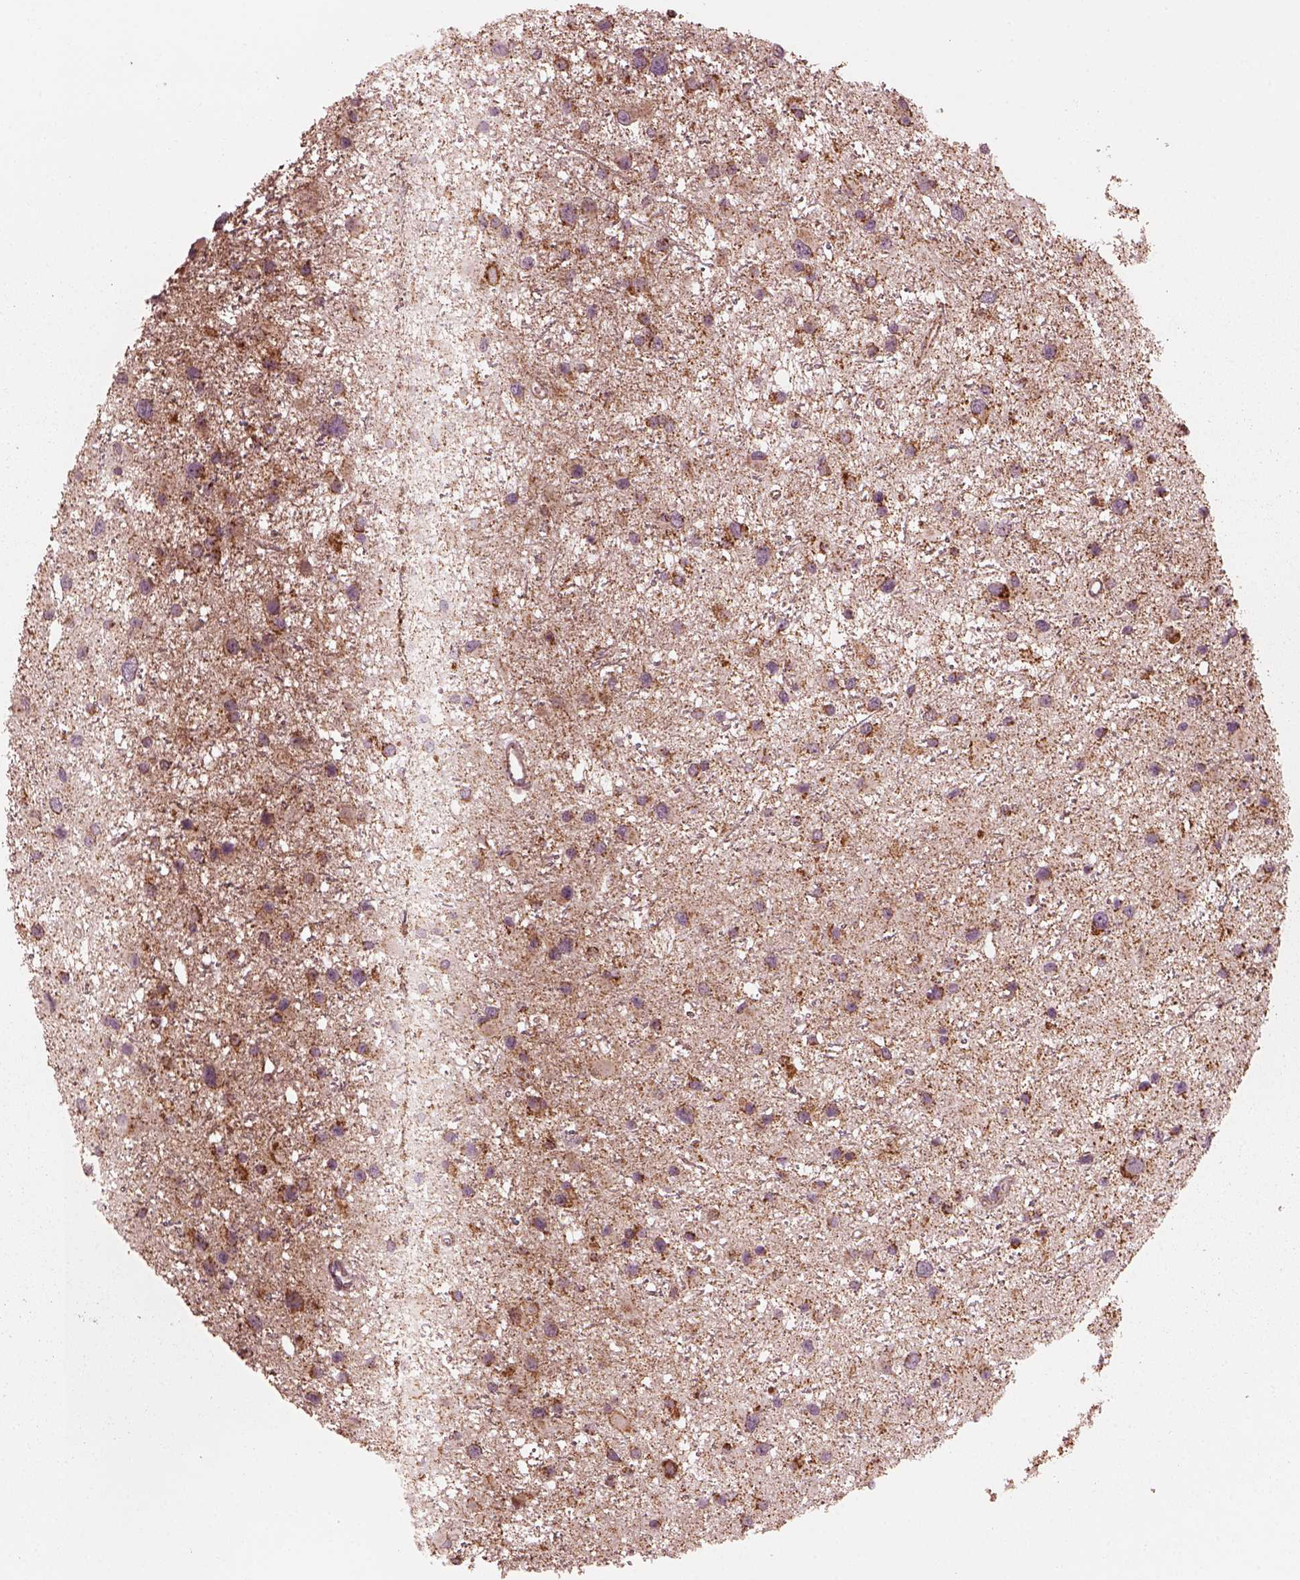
{"staining": {"intensity": "strong", "quantity": "25%-75%", "location": "cytoplasmic/membranous"}, "tissue": "glioma", "cell_type": "Tumor cells", "image_type": "cancer", "snomed": [{"axis": "morphology", "description": "Glioma, malignant, Low grade"}, {"axis": "topography", "description": "Brain"}], "caption": "Immunohistochemical staining of glioma shows high levels of strong cytoplasmic/membranous expression in approximately 25%-75% of tumor cells.", "gene": "NDUFB10", "patient": {"sex": "female", "age": 32}}